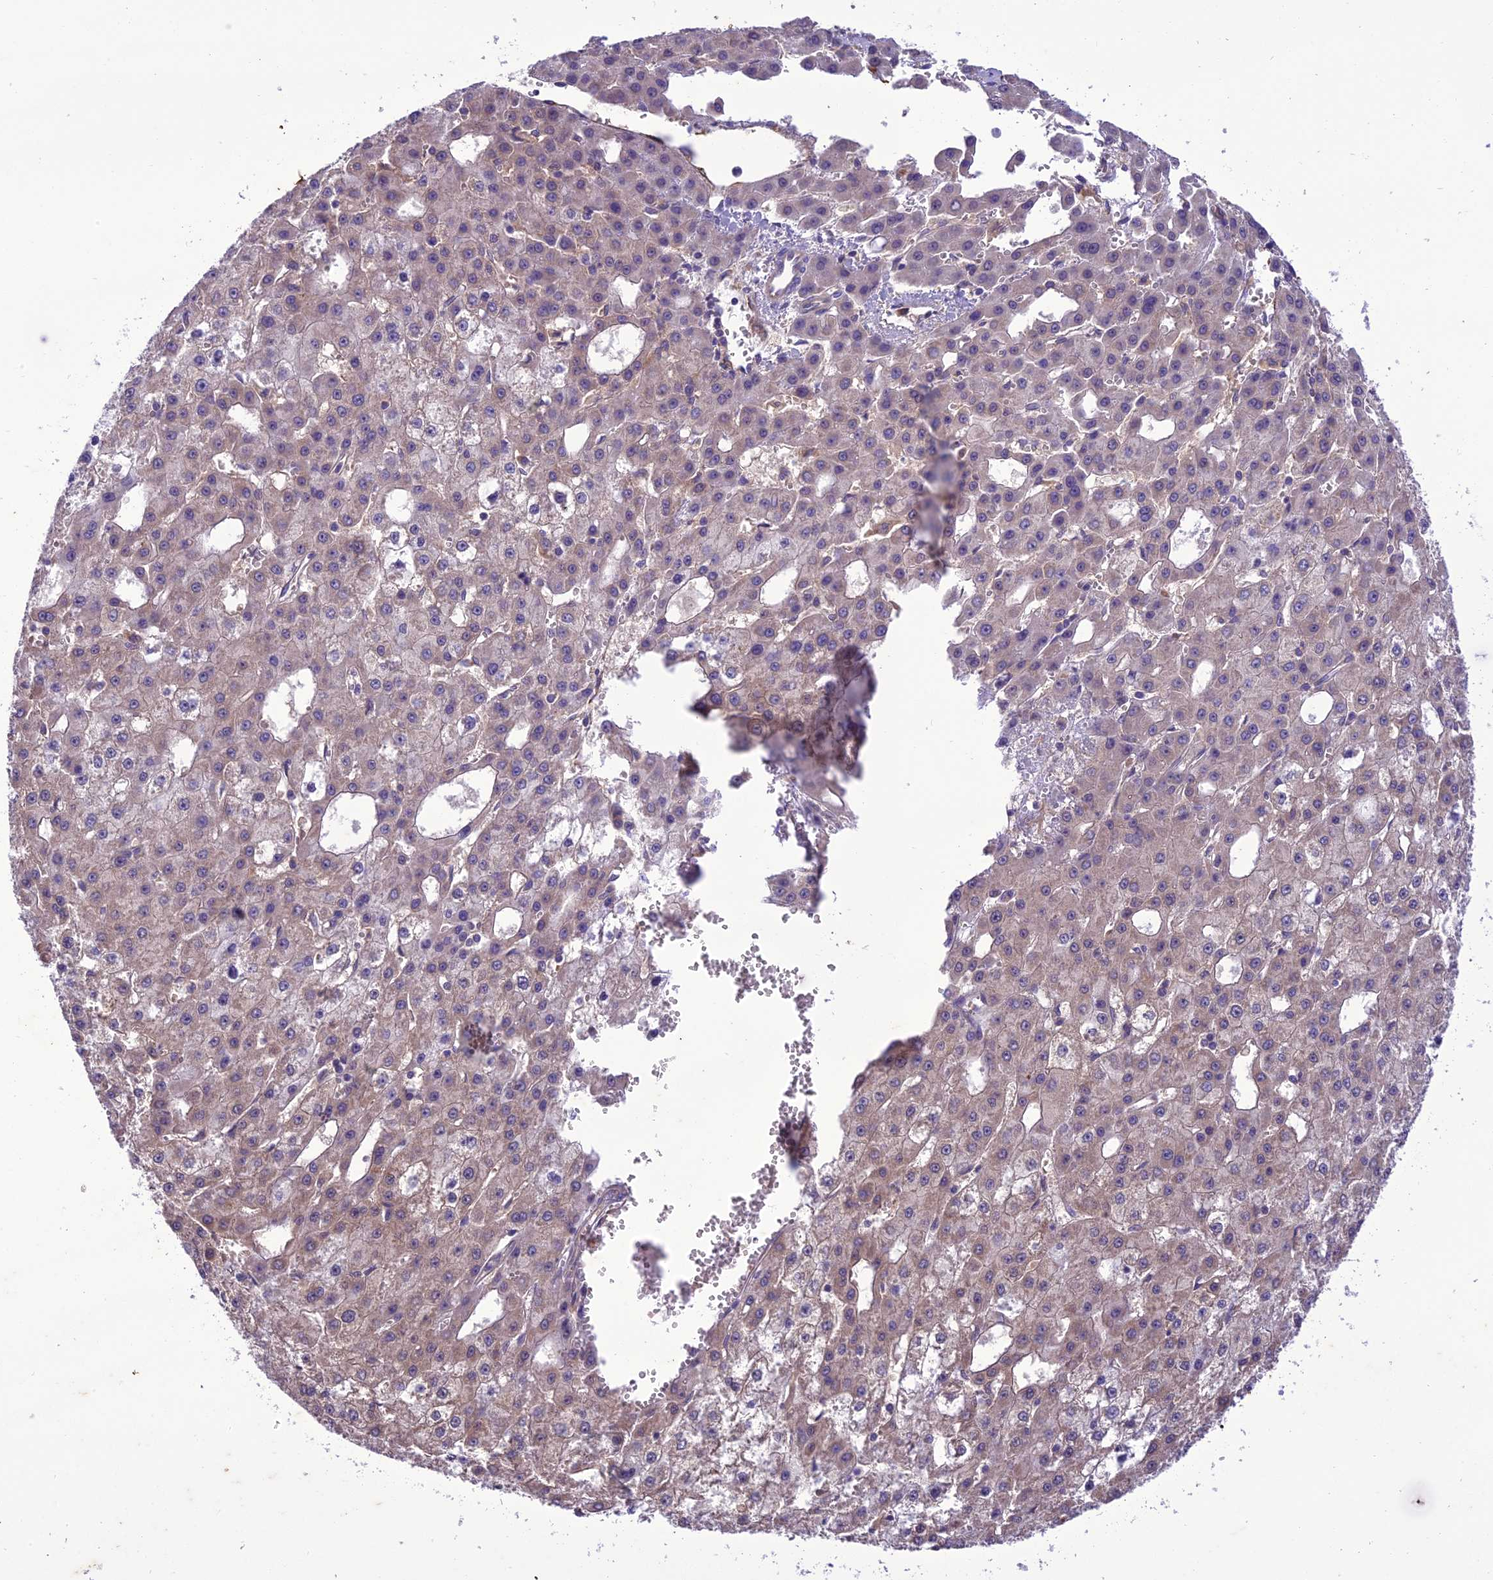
{"staining": {"intensity": "weak", "quantity": "25%-75%", "location": "cytoplasmic/membranous"}, "tissue": "liver cancer", "cell_type": "Tumor cells", "image_type": "cancer", "snomed": [{"axis": "morphology", "description": "Carcinoma, Hepatocellular, NOS"}, {"axis": "topography", "description": "Liver"}], "caption": "Liver hepatocellular carcinoma stained with immunohistochemistry reveals weak cytoplasmic/membranous expression in about 25%-75% of tumor cells. The protein of interest is shown in brown color, while the nuclei are stained blue.", "gene": "BORCS6", "patient": {"sex": "male", "age": 47}}